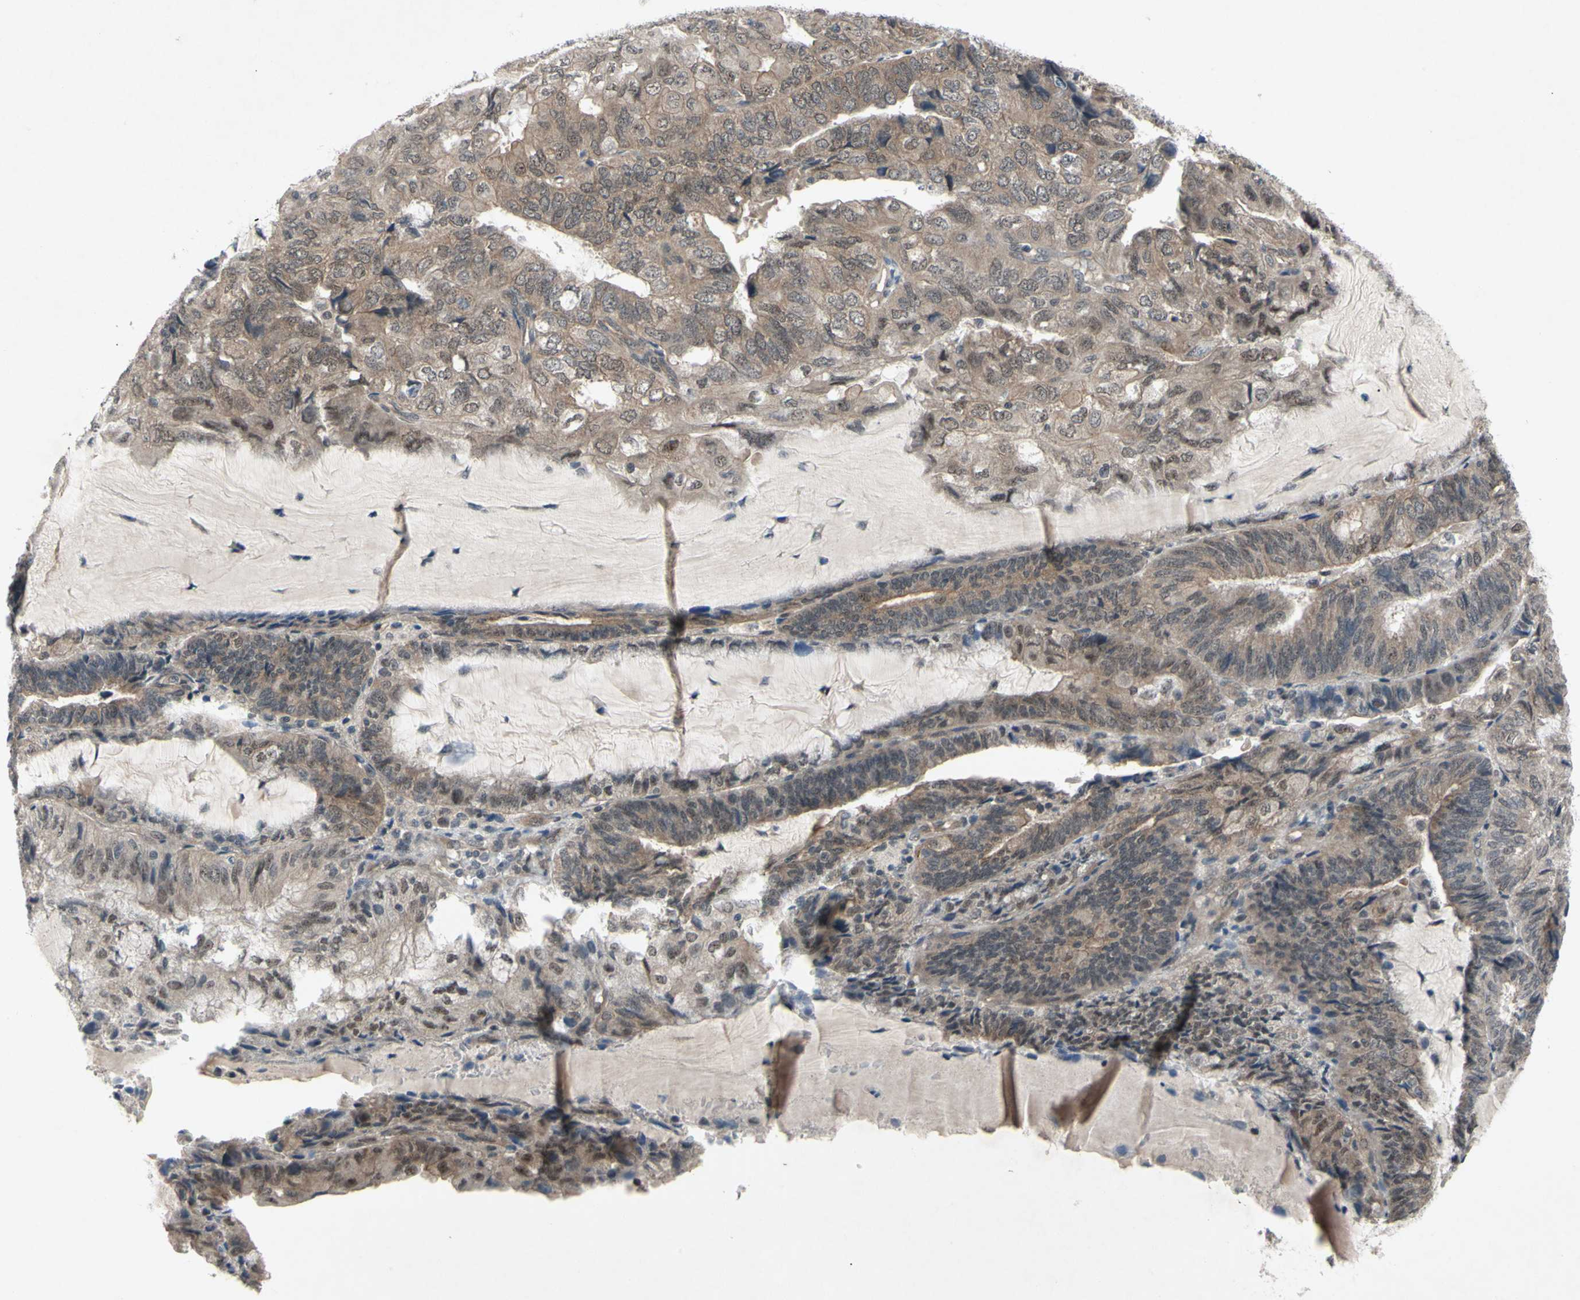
{"staining": {"intensity": "weak", "quantity": ">75%", "location": "cytoplasmic/membranous,nuclear"}, "tissue": "endometrial cancer", "cell_type": "Tumor cells", "image_type": "cancer", "snomed": [{"axis": "morphology", "description": "Adenocarcinoma, NOS"}, {"axis": "topography", "description": "Endometrium"}], "caption": "Endometrial adenocarcinoma stained with DAB immunohistochemistry (IHC) displays low levels of weak cytoplasmic/membranous and nuclear staining in approximately >75% of tumor cells.", "gene": "TRDMT1", "patient": {"sex": "female", "age": 81}}